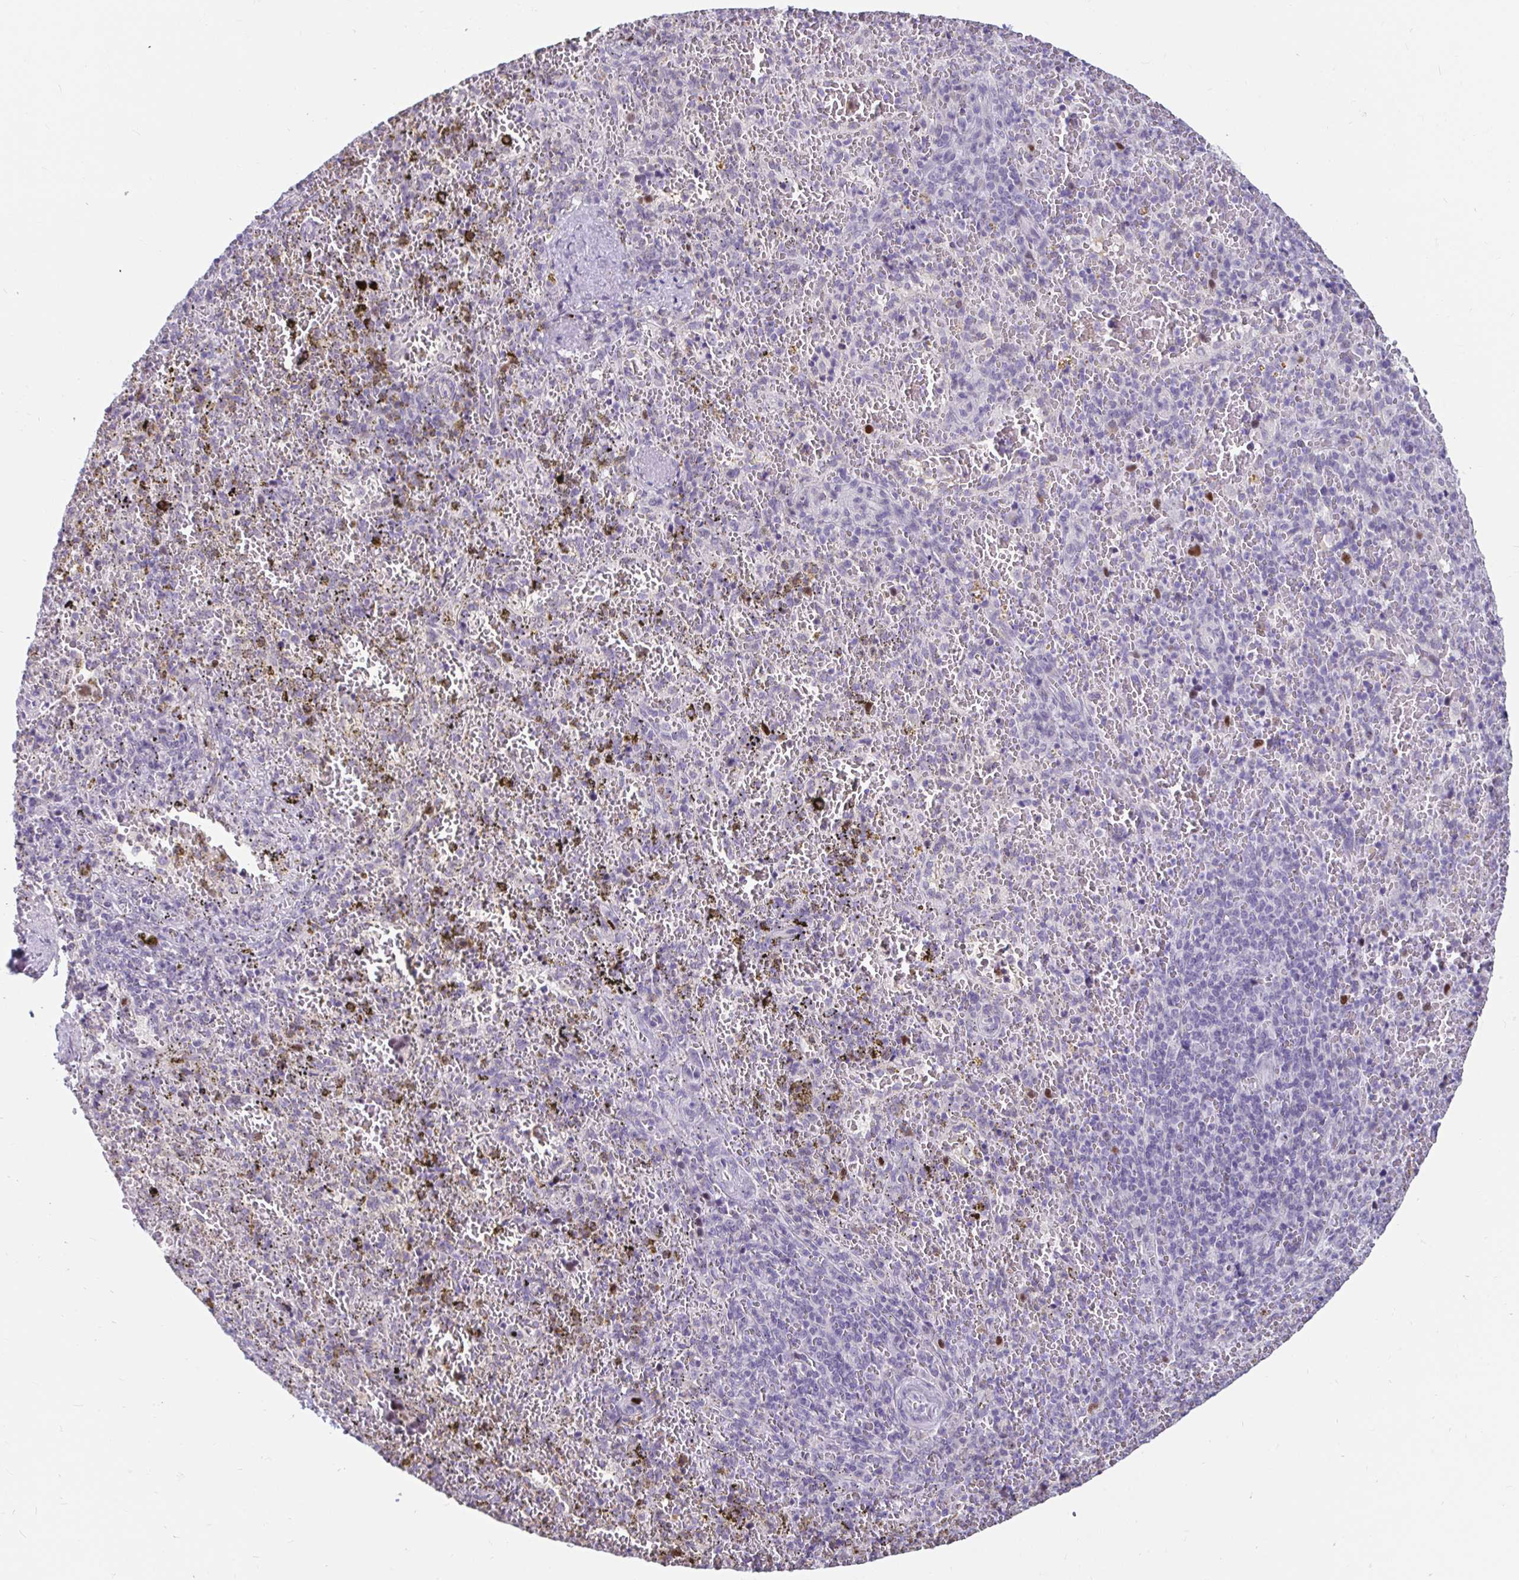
{"staining": {"intensity": "negative", "quantity": "none", "location": "none"}, "tissue": "spleen", "cell_type": "Cells in red pulp", "image_type": "normal", "snomed": [{"axis": "morphology", "description": "Normal tissue, NOS"}, {"axis": "topography", "description": "Spleen"}], "caption": "A micrograph of spleen stained for a protein displays no brown staining in cells in red pulp. (DAB immunohistochemistry (IHC), high magnification).", "gene": "ANLN", "patient": {"sex": "female", "age": 50}}